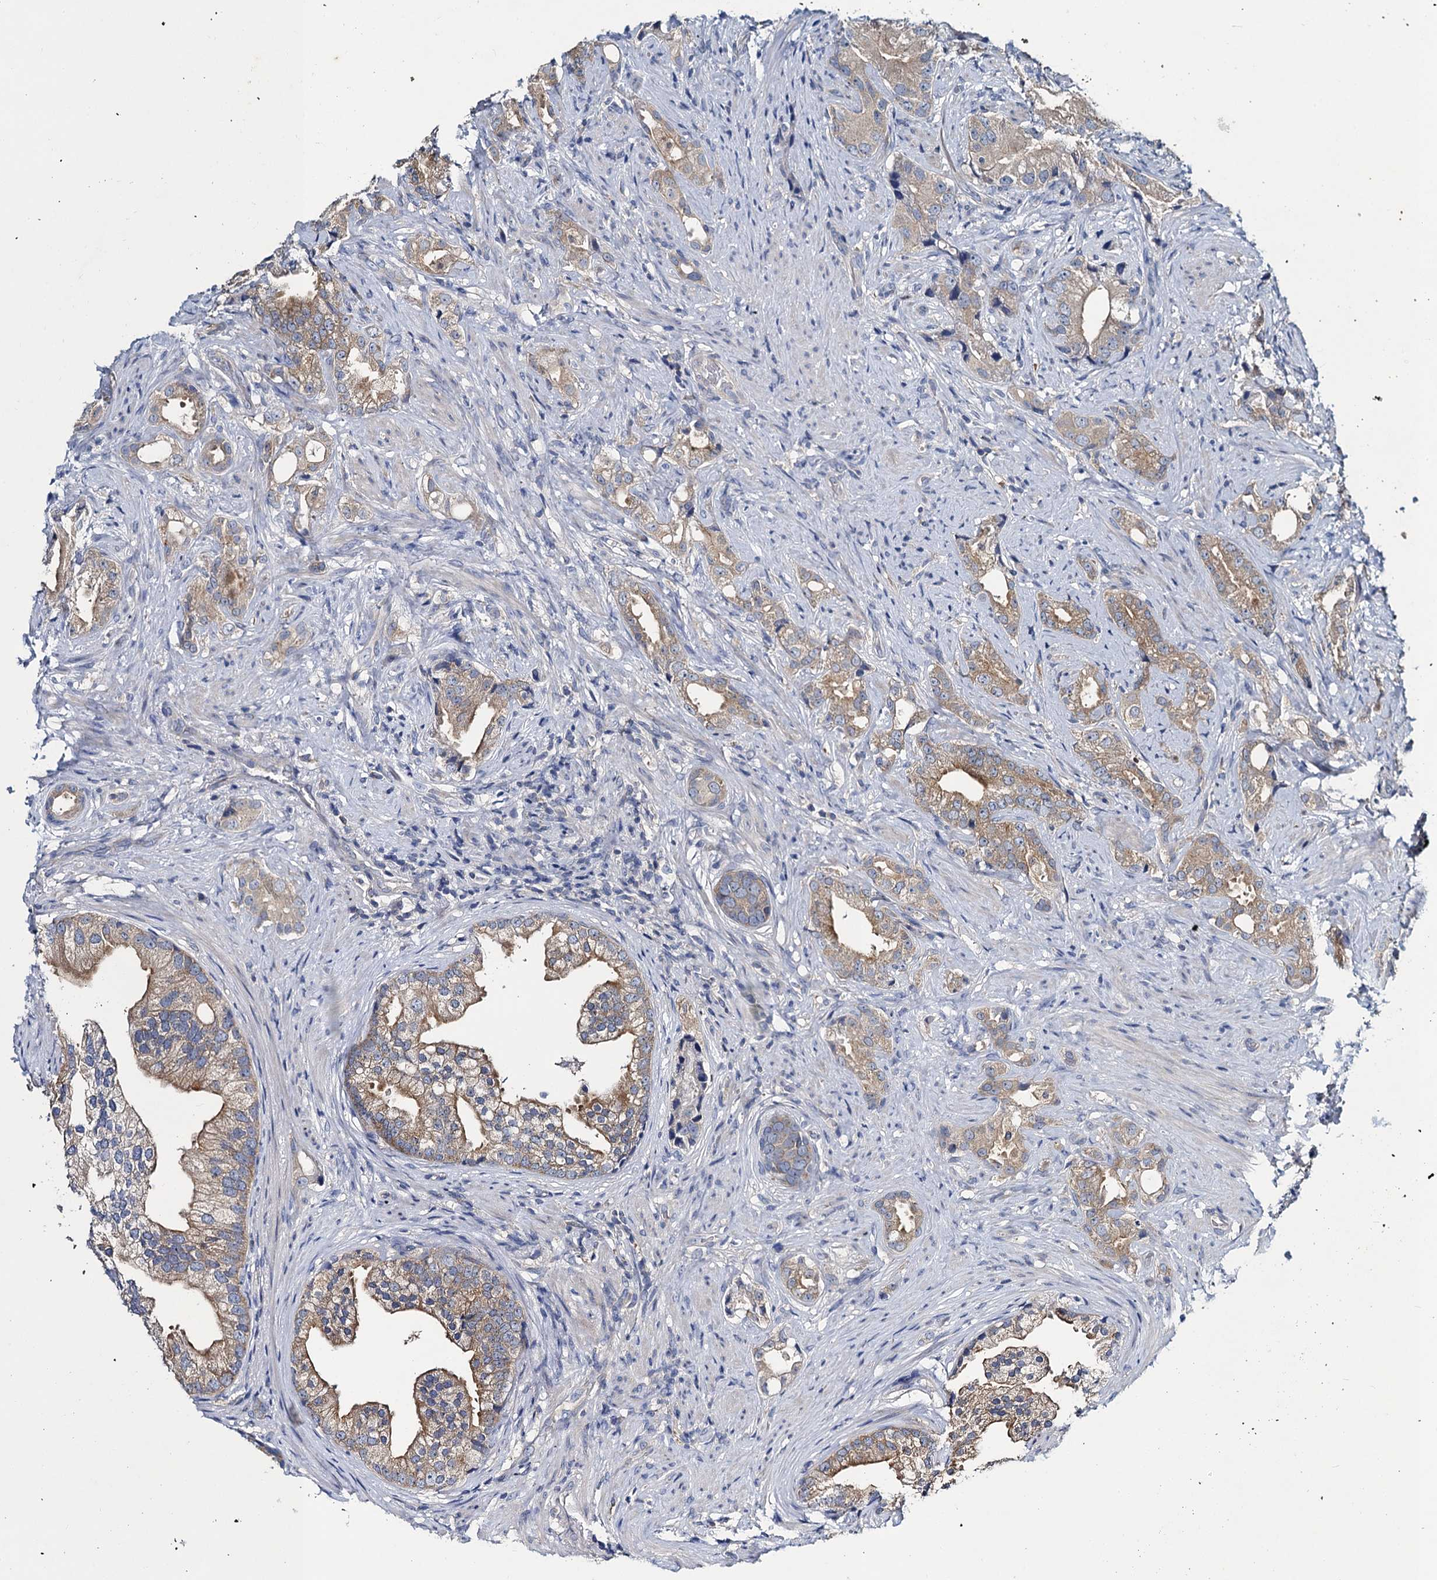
{"staining": {"intensity": "moderate", "quantity": ">75%", "location": "cytoplasmic/membranous"}, "tissue": "prostate cancer", "cell_type": "Tumor cells", "image_type": "cancer", "snomed": [{"axis": "morphology", "description": "Adenocarcinoma, Low grade"}, {"axis": "topography", "description": "Prostate"}], "caption": "A brown stain highlights moderate cytoplasmic/membranous positivity of a protein in low-grade adenocarcinoma (prostate) tumor cells. Nuclei are stained in blue.", "gene": "SNAP29", "patient": {"sex": "male", "age": 71}}